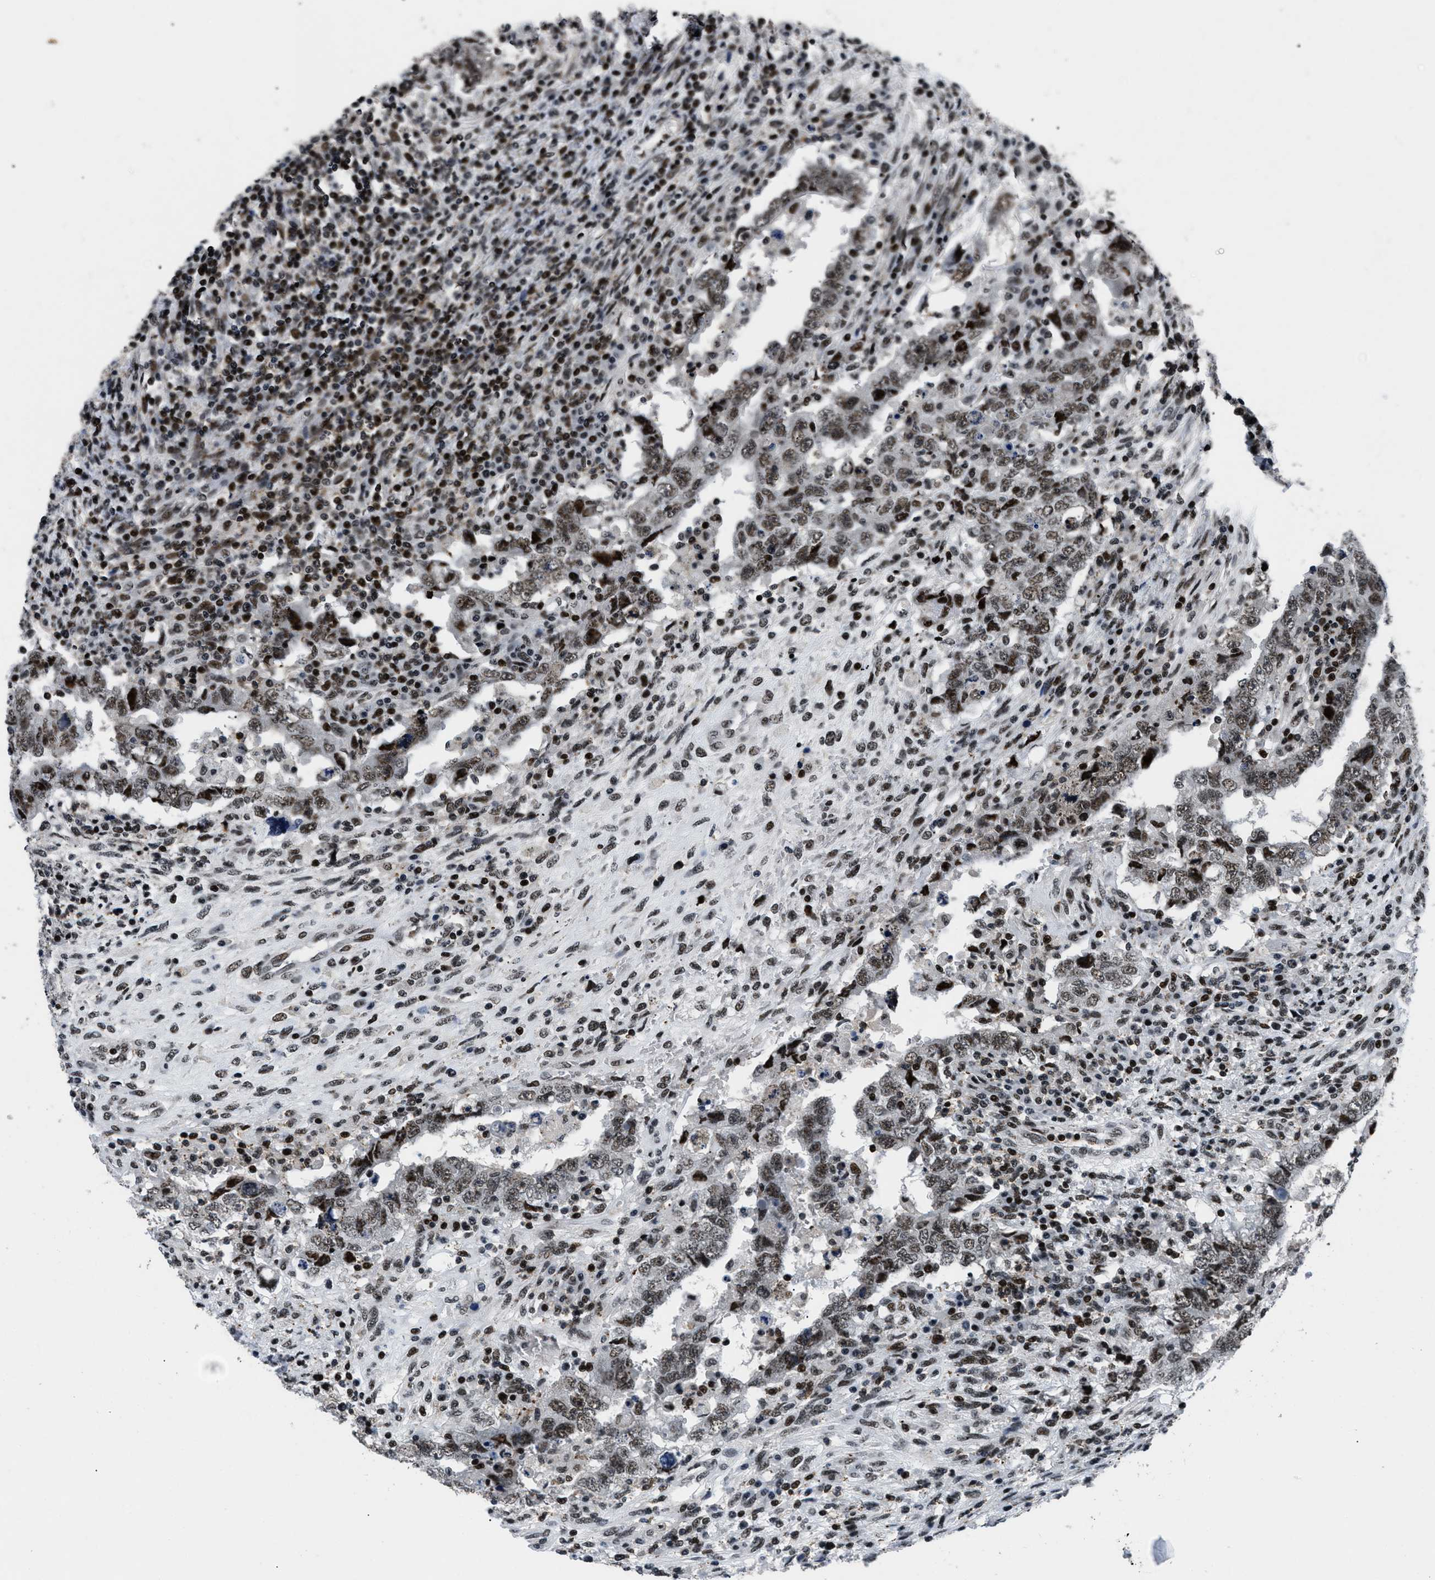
{"staining": {"intensity": "strong", "quantity": ">75%", "location": "nuclear"}, "tissue": "testis cancer", "cell_type": "Tumor cells", "image_type": "cancer", "snomed": [{"axis": "morphology", "description": "Carcinoma, Embryonal, NOS"}, {"axis": "topography", "description": "Testis"}], "caption": "This histopathology image shows IHC staining of human testis cancer, with high strong nuclear staining in approximately >75% of tumor cells.", "gene": "SMARCB1", "patient": {"sex": "male", "age": 26}}